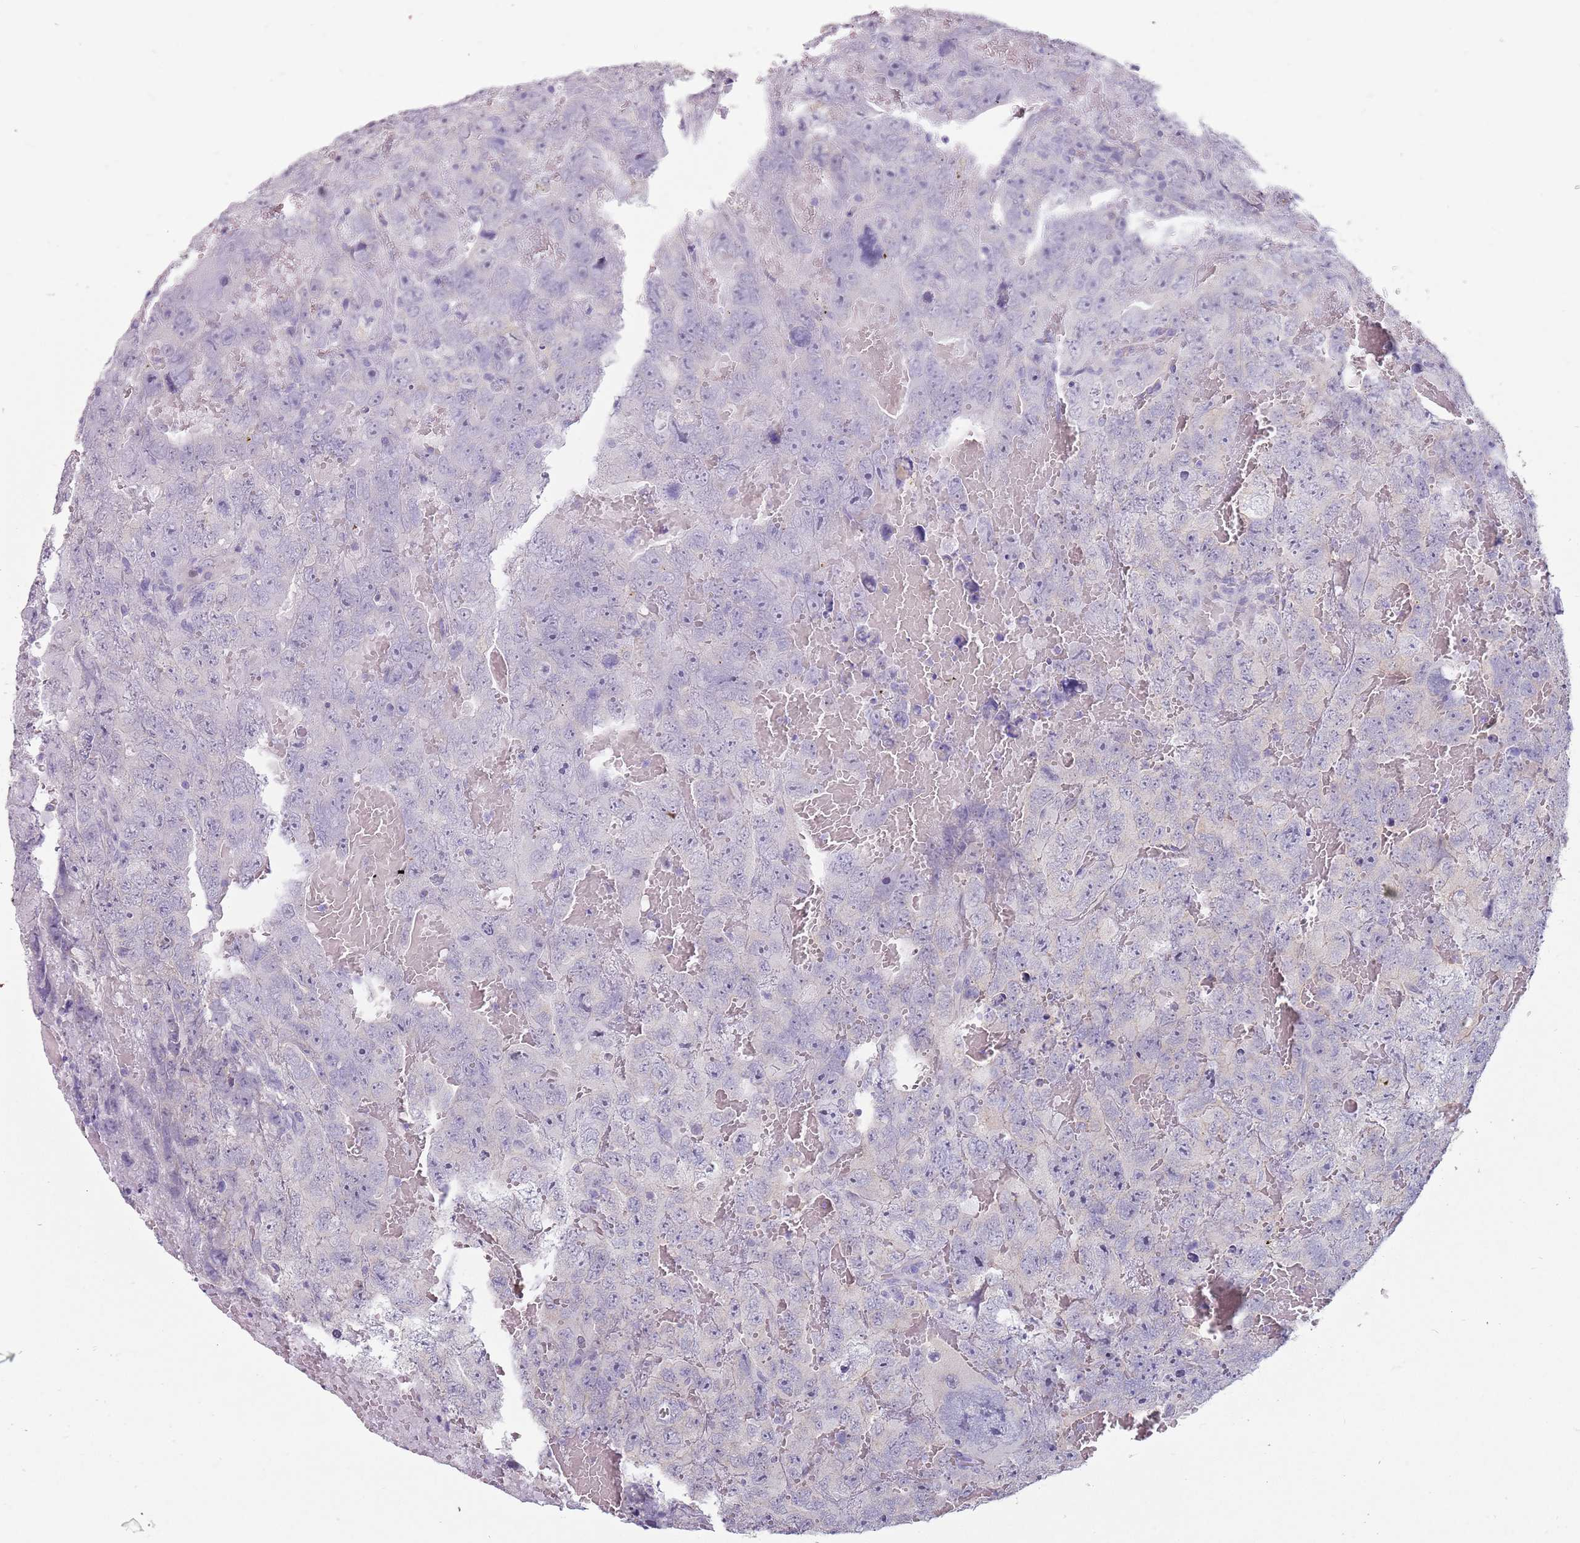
{"staining": {"intensity": "negative", "quantity": "none", "location": "none"}, "tissue": "testis cancer", "cell_type": "Tumor cells", "image_type": "cancer", "snomed": [{"axis": "morphology", "description": "Carcinoma, Embryonal, NOS"}, {"axis": "topography", "description": "Testis"}], "caption": "An immunohistochemistry histopathology image of testis cancer is shown. There is no staining in tumor cells of testis cancer.", "gene": "STYK1", "patient": {"sex": "male", "age": 45}}